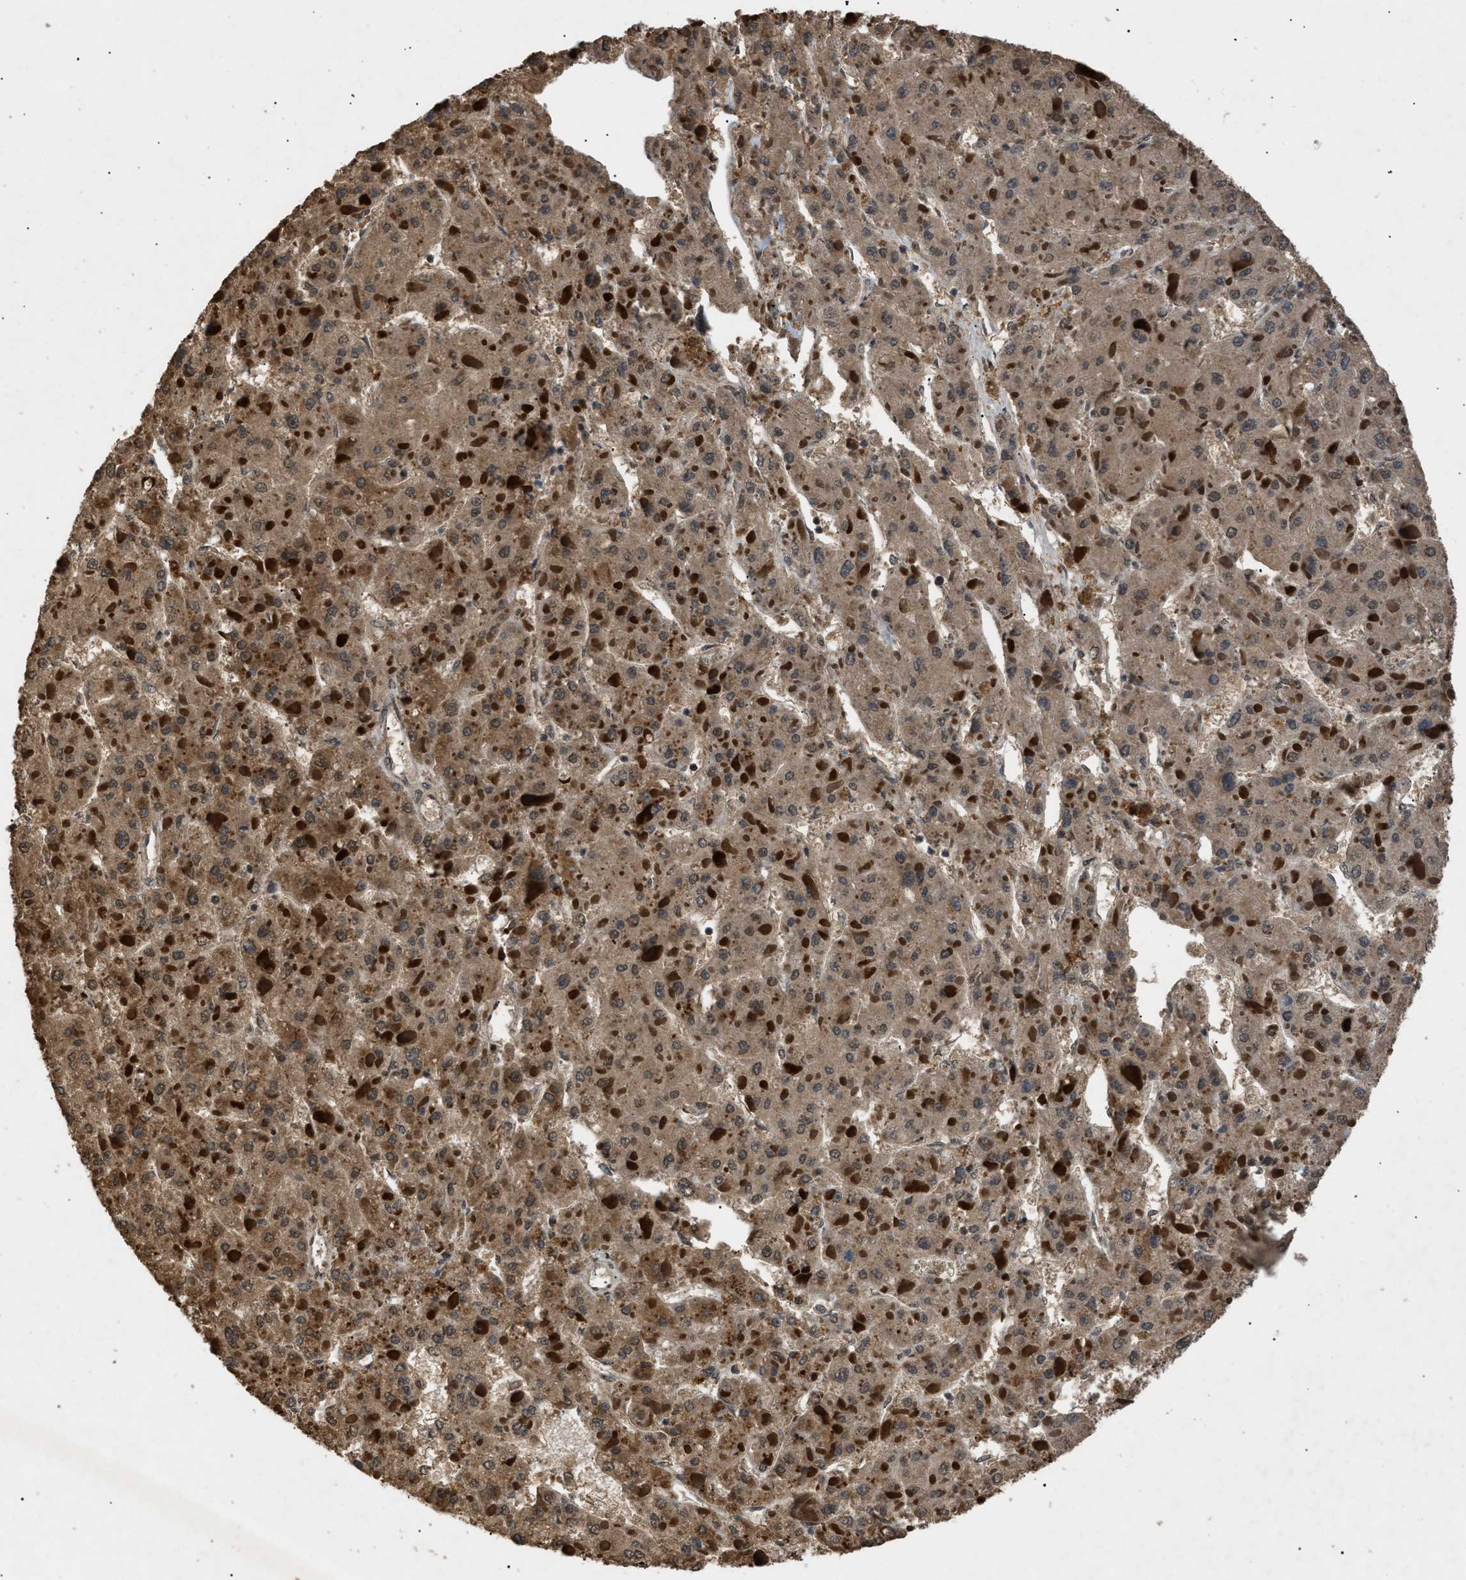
{"staining": {"intensity": "moderate", "quantity": ">75%", "location": "cytoplasmic/membranous,nuclear"}, "tissue": "liver cancer", "cell_type": "Tumor cells", "image_type": "cancer", "snomed": [{"axis": "morphology", "description": "Carcinoma, Hepatocellular, NOS"}, {"axis": "topography", "description": "Liver"}], "caption": "Immunohistochemical staining of liver cancer reveals medium levels of moderate cytoplasmic/membranous and nuclear protein staining in about >75% of tumor cells.", "gene": "RBM5", "patient": {"sex": "female", "age": 73}}